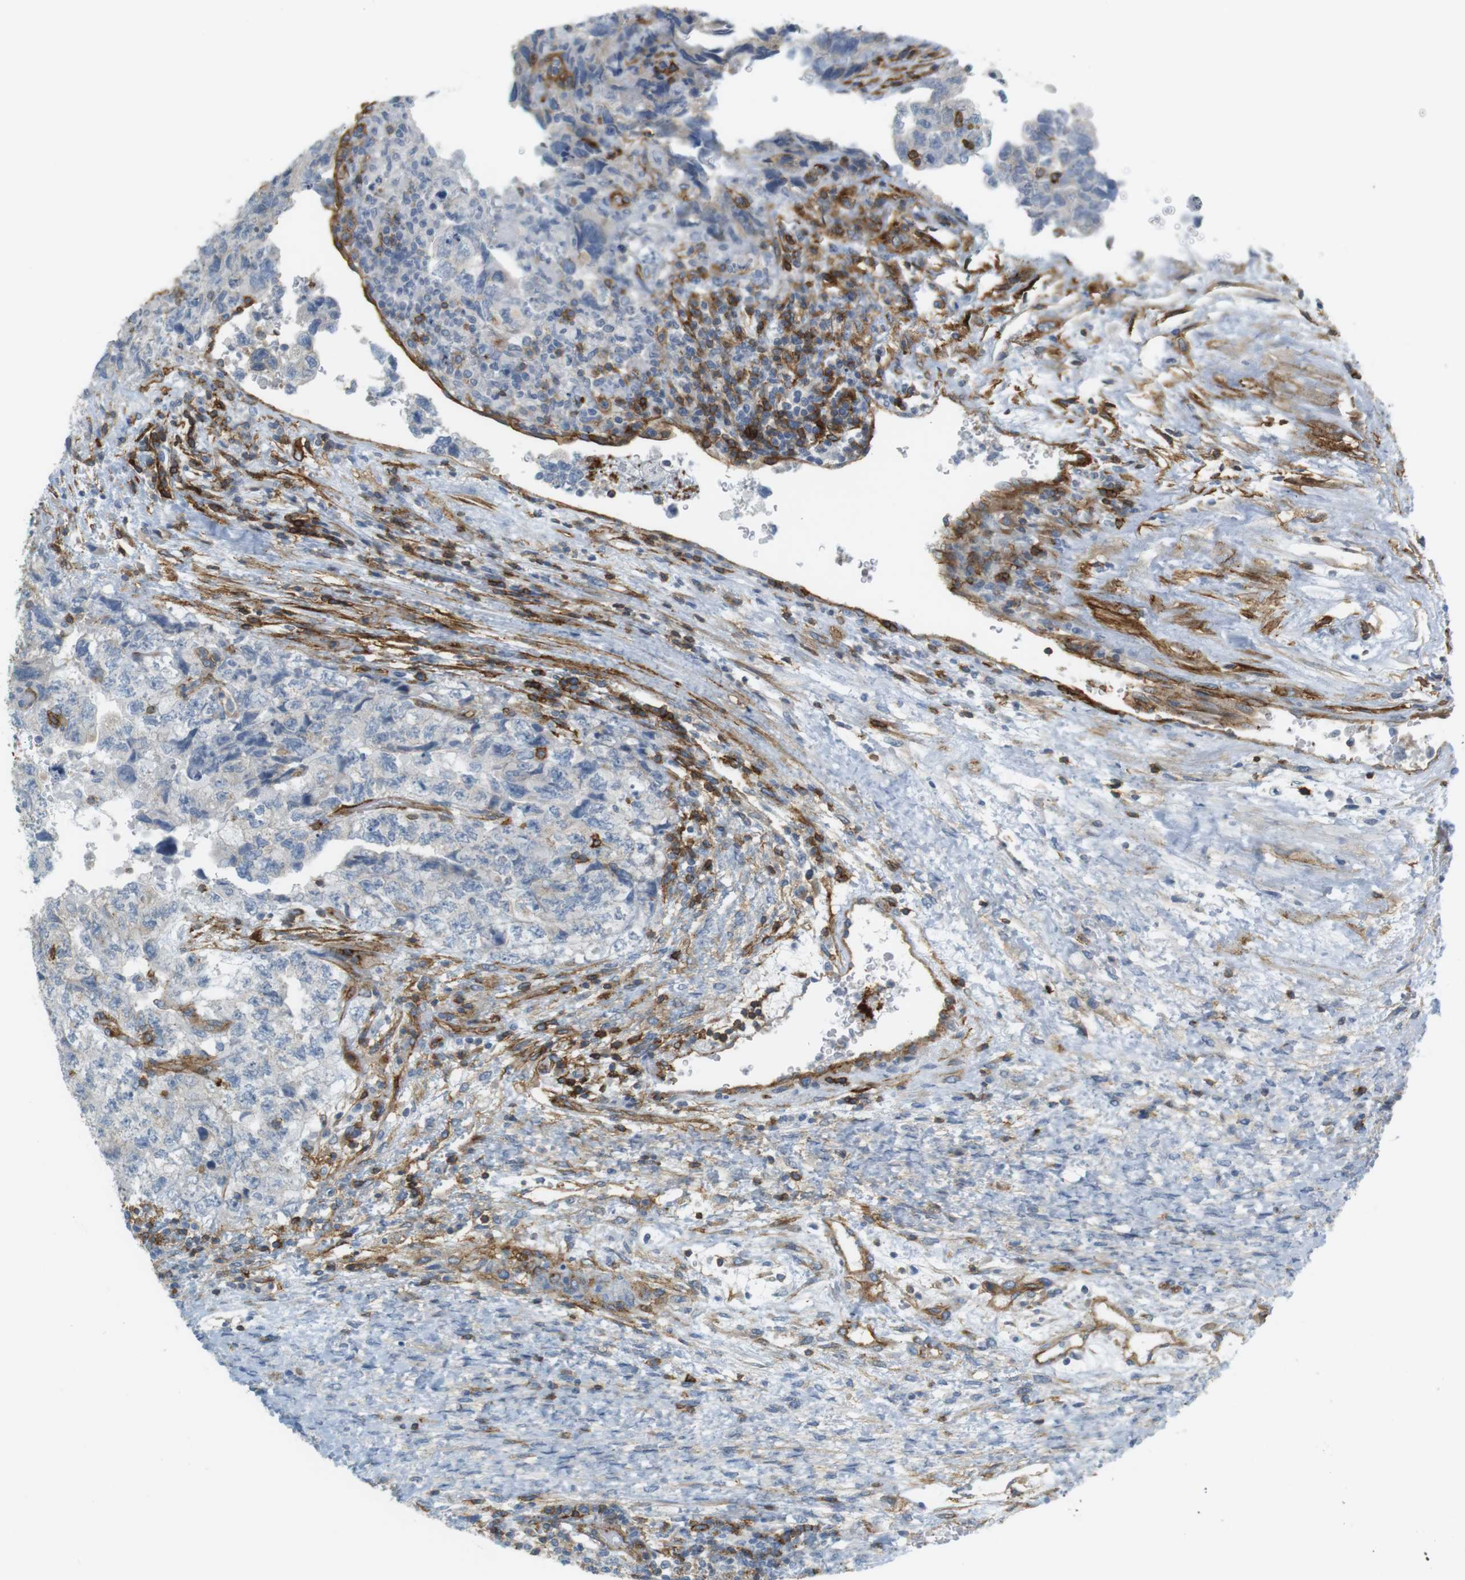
{"staining": {"intensity": "negative", "quantity": "none", "location": "none"}, "tissue": "testis cancer", "cell_type": "Tumor cells", "image_type": "cancer", "snomed": [{"axis": "morphology", "description": "Carcinoma, Embryonal, NOS"}, {"axis": "topography", "description": "Testis"}], "caption": "A photomicrograph of testis cancer stained for a protein shows no brown staining in tumor cells. (DAB (3,3'-diaminobenzidine) IHC visualized using brightfield microscopy, high magnification).", "gene": "F2R", "patient": {"sex": "male", "age": 36}}